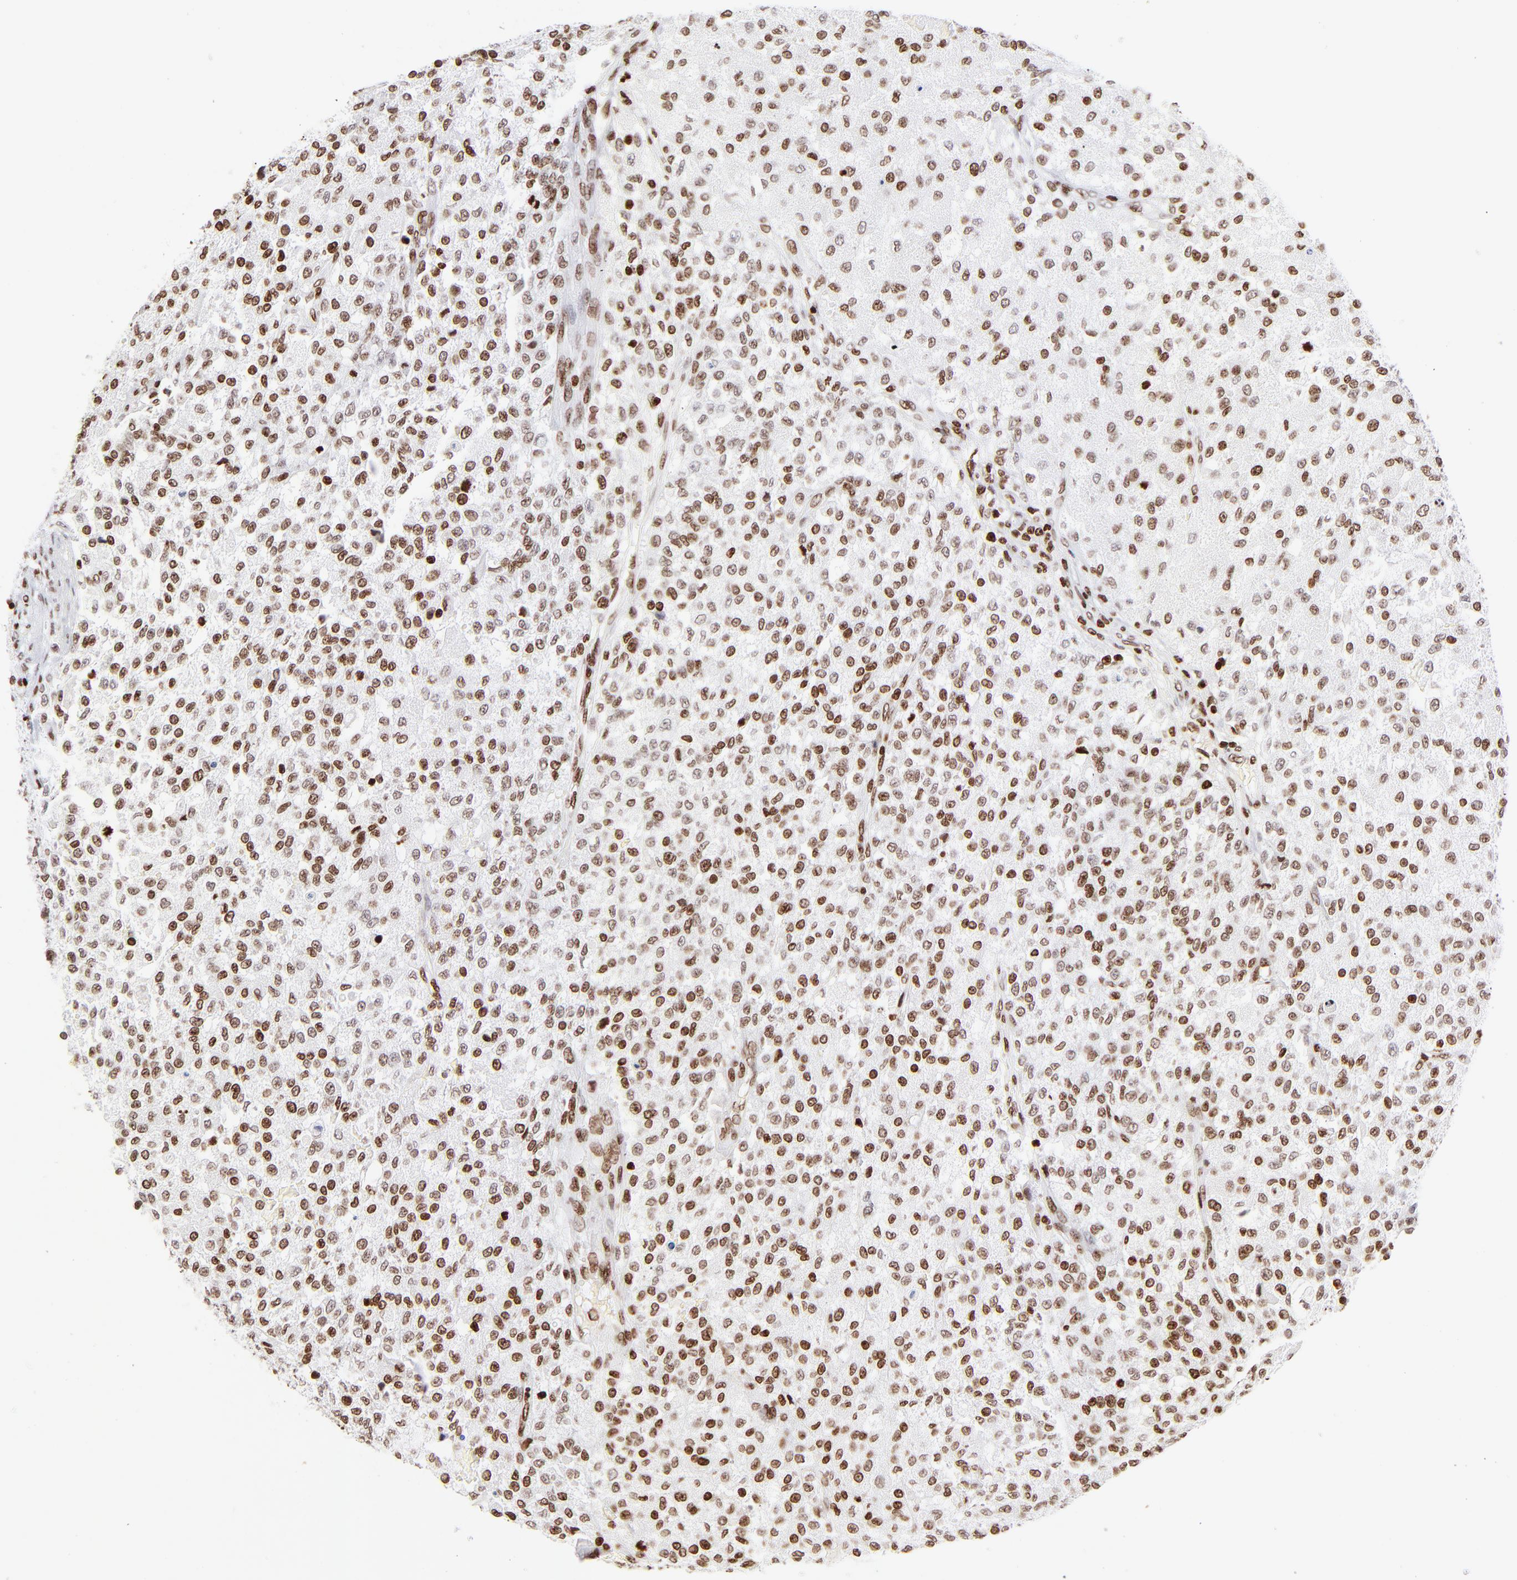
{"staining": {"intensity": "strong", "quantity": ">75%", "location": "nuclear"}, "tissue": "testis cancer", "cell_type": "Tumor cells", "image_type": "cancer", "snomed": [{"axis": "morphology", "description": "Seminoma, NOS"}, {"axis": "topography", "description": "Testis"}], "caption": "Strong nuclear positivity is present in about >75% of tumor cells in testis seminoma. (Brightfield microscopy of DAB IHC at high magnification).", "gene": "RTL4", "patient": {"sex": "male", "age": 59}}